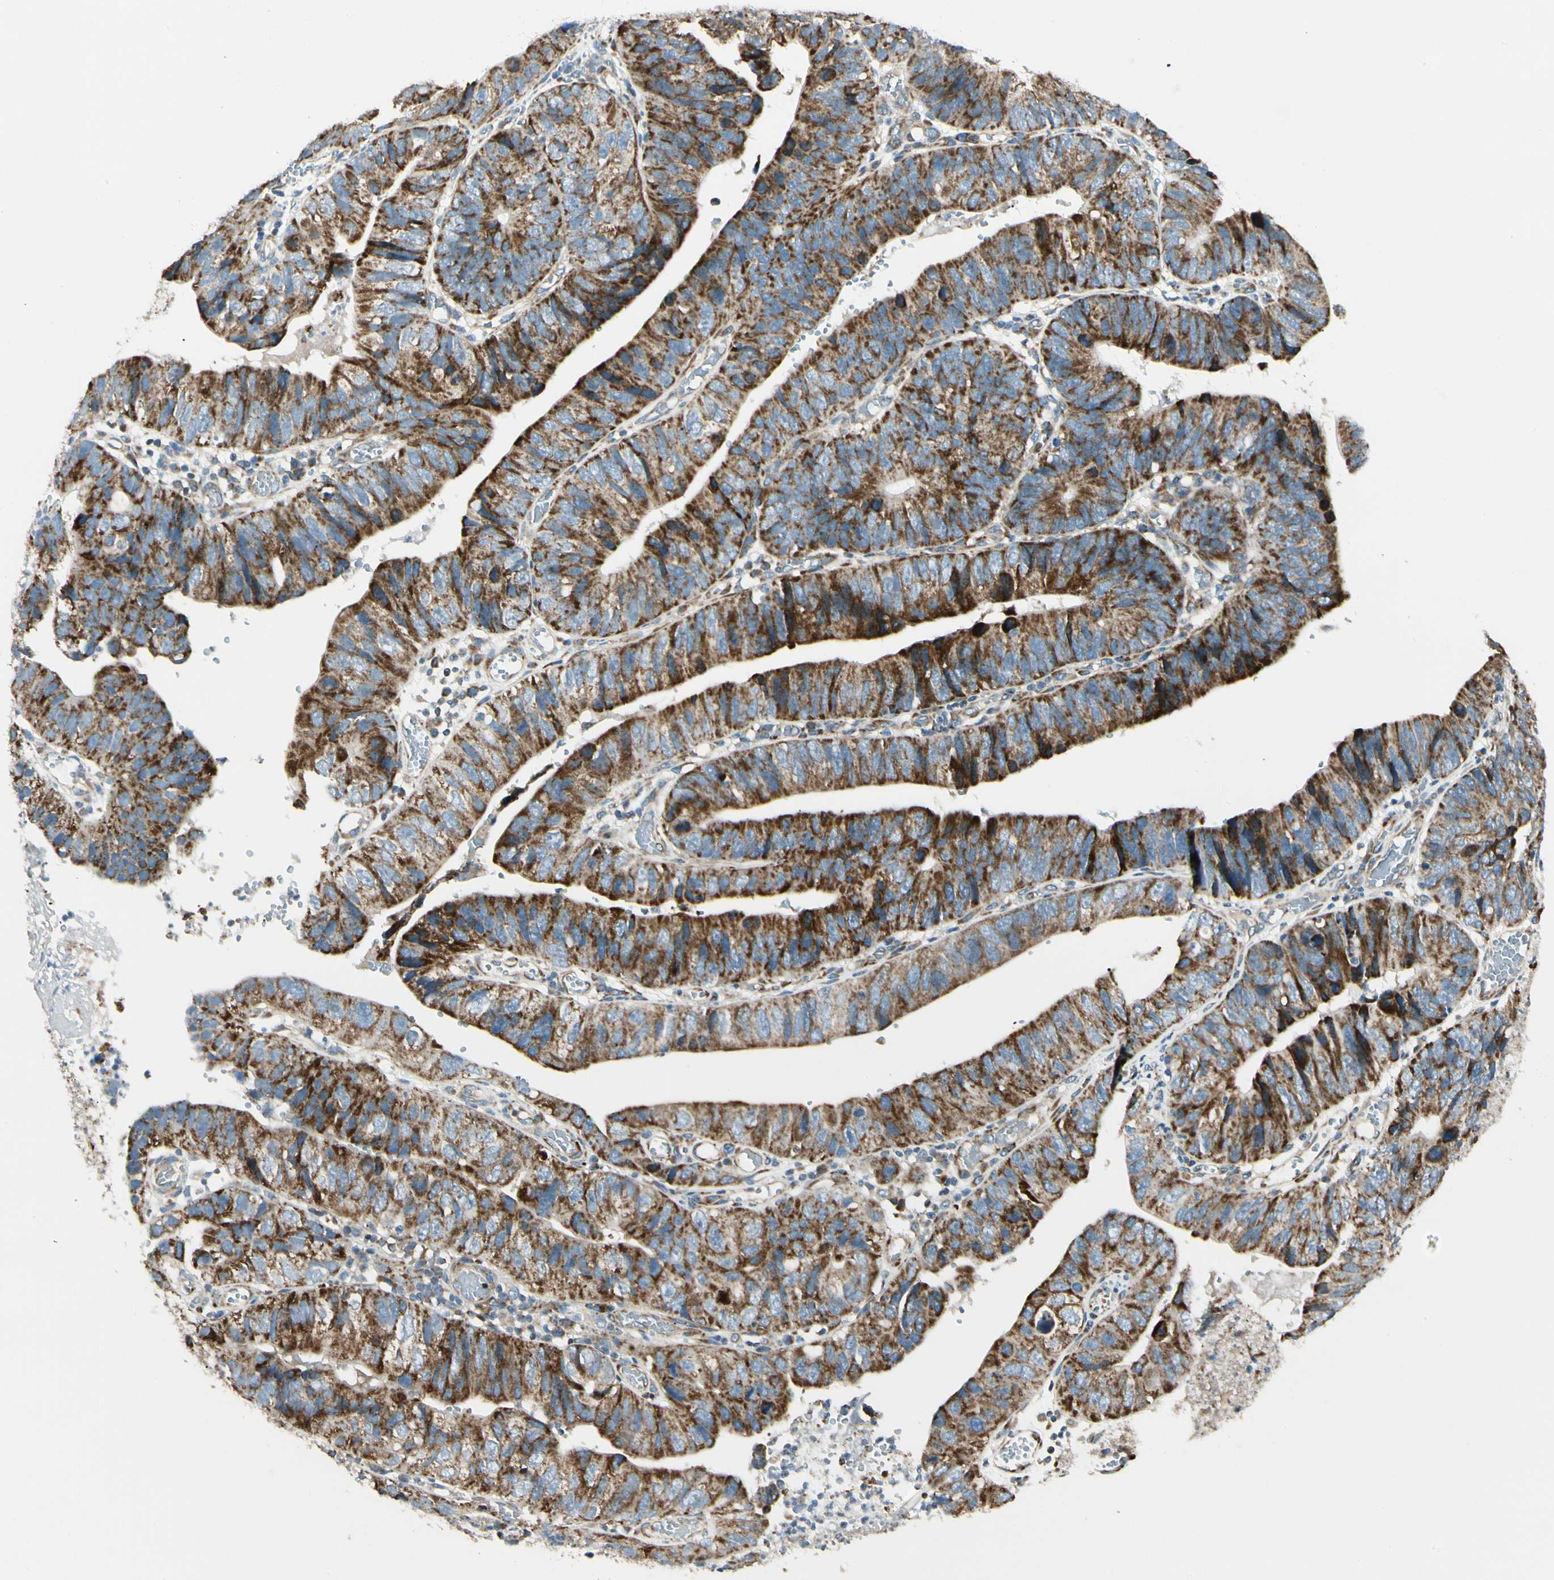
{"staining": {"intensity": "moderate", "quantity": ">75%", "location": "cytoplasmic/membranous"}, "tissue": "stomach cancer", "cell_type": "Tumor cells", "image_type": "cancer", "snomed": [{"axis": "morphology", "description": "Adenocarcinoma, NOS"}, {"axis": "topography", "description": "Stomach"}], "caption": "The image reveals staining of stomach adenocarcinoma, revealing moderate cytoplasmic/membranous protein expression (brown color) within tumor cells.", "gene": "MRPL9", "patient": {"sex": "male", "age": 59}}